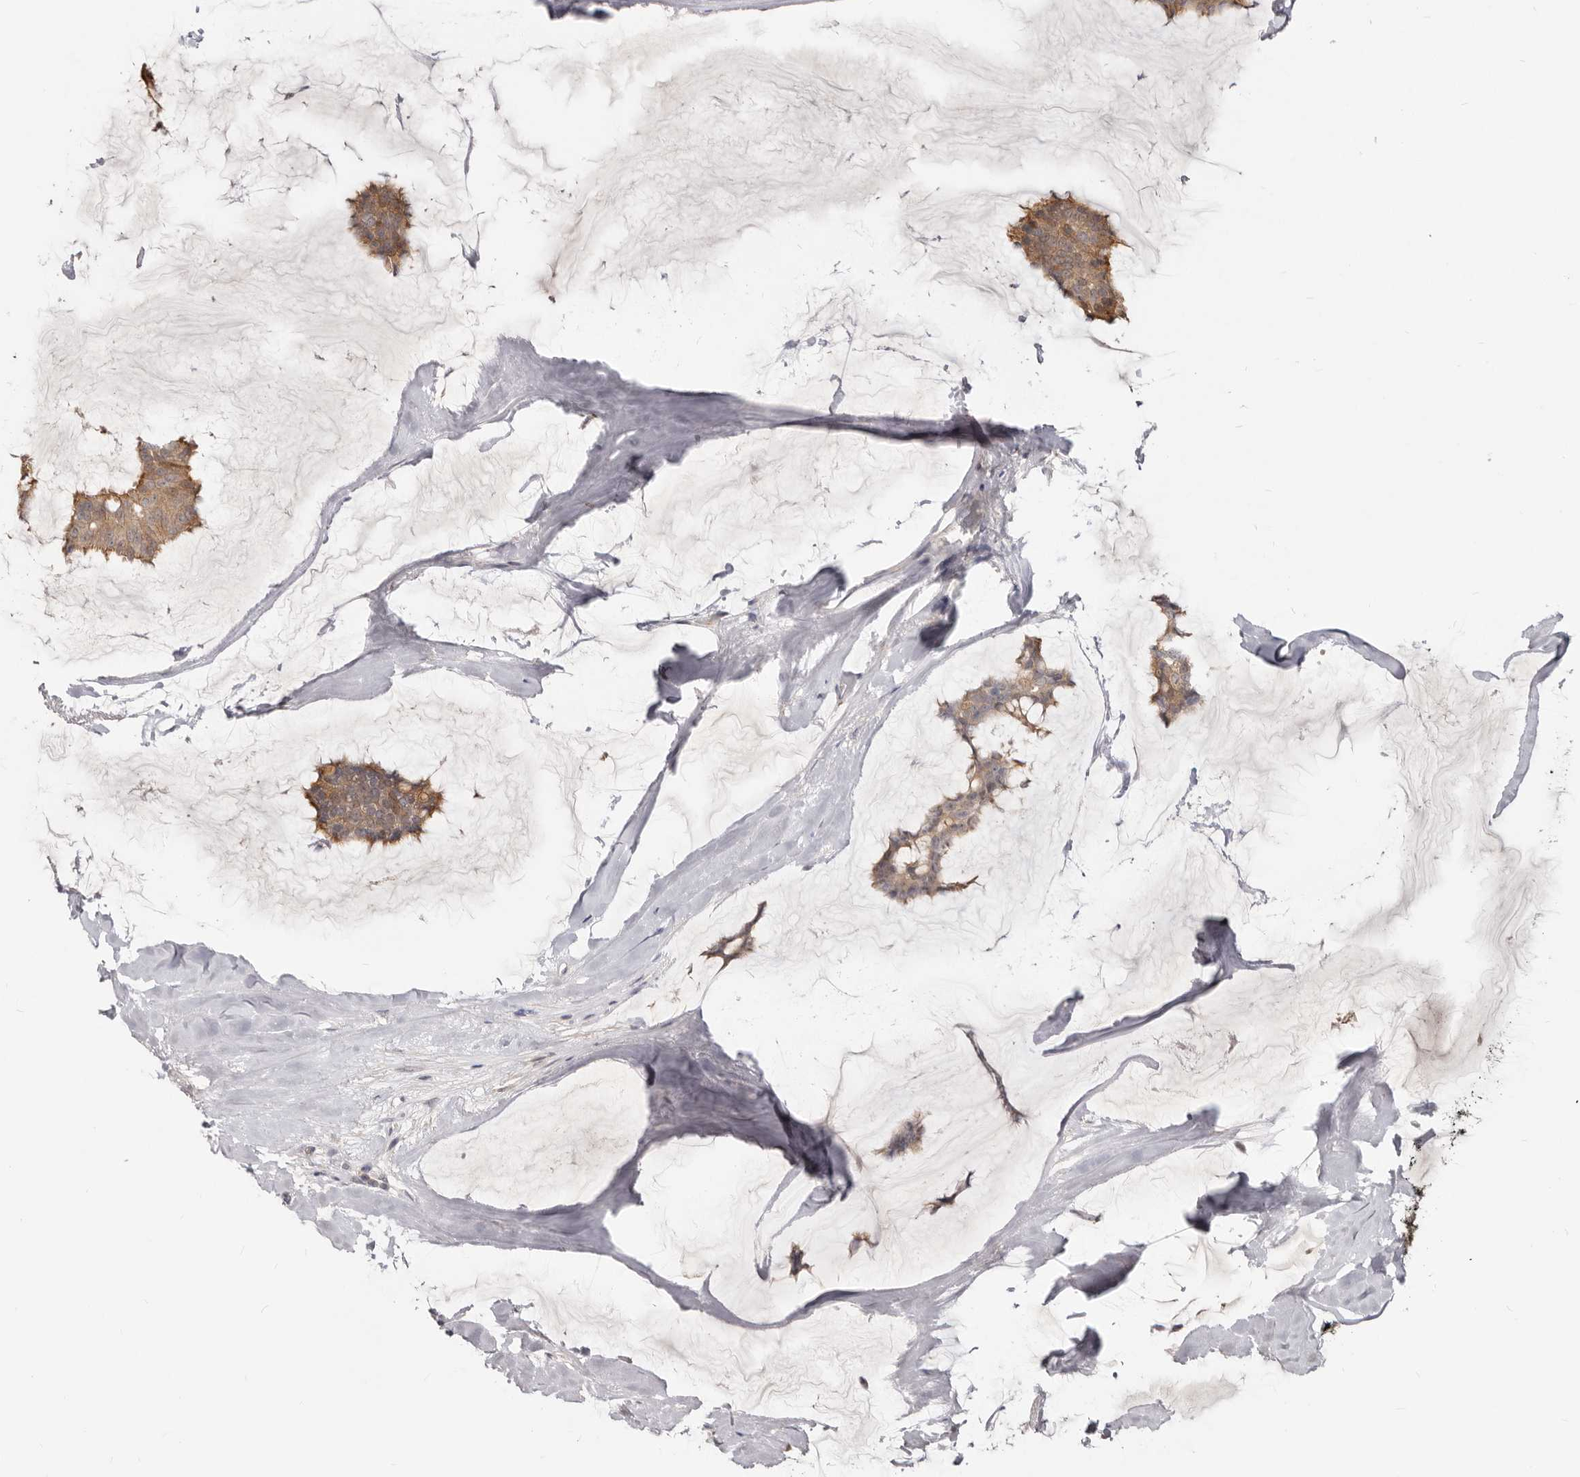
{"staining": {"intensity": "moderate", "quantity": ">75%", "location": "cytoplasmic/membranous"}, "tissue": "breast cancer", "cell_type": "Tumor cells", "image_type": "cancer", "snomed": [{"axis": "morphology", "description": "Duct carcinoma"}, {"axis": "topography", "description": "Breast"}], "caption": "A medium amount of moderate cytoplasmic/membranous expression is appreciated in about >75% of tumor cells in breast cancer (intraductal carcinoma) tissue.", "gene": "TC2N", "patient": {"sex": "female", "age": 93}}